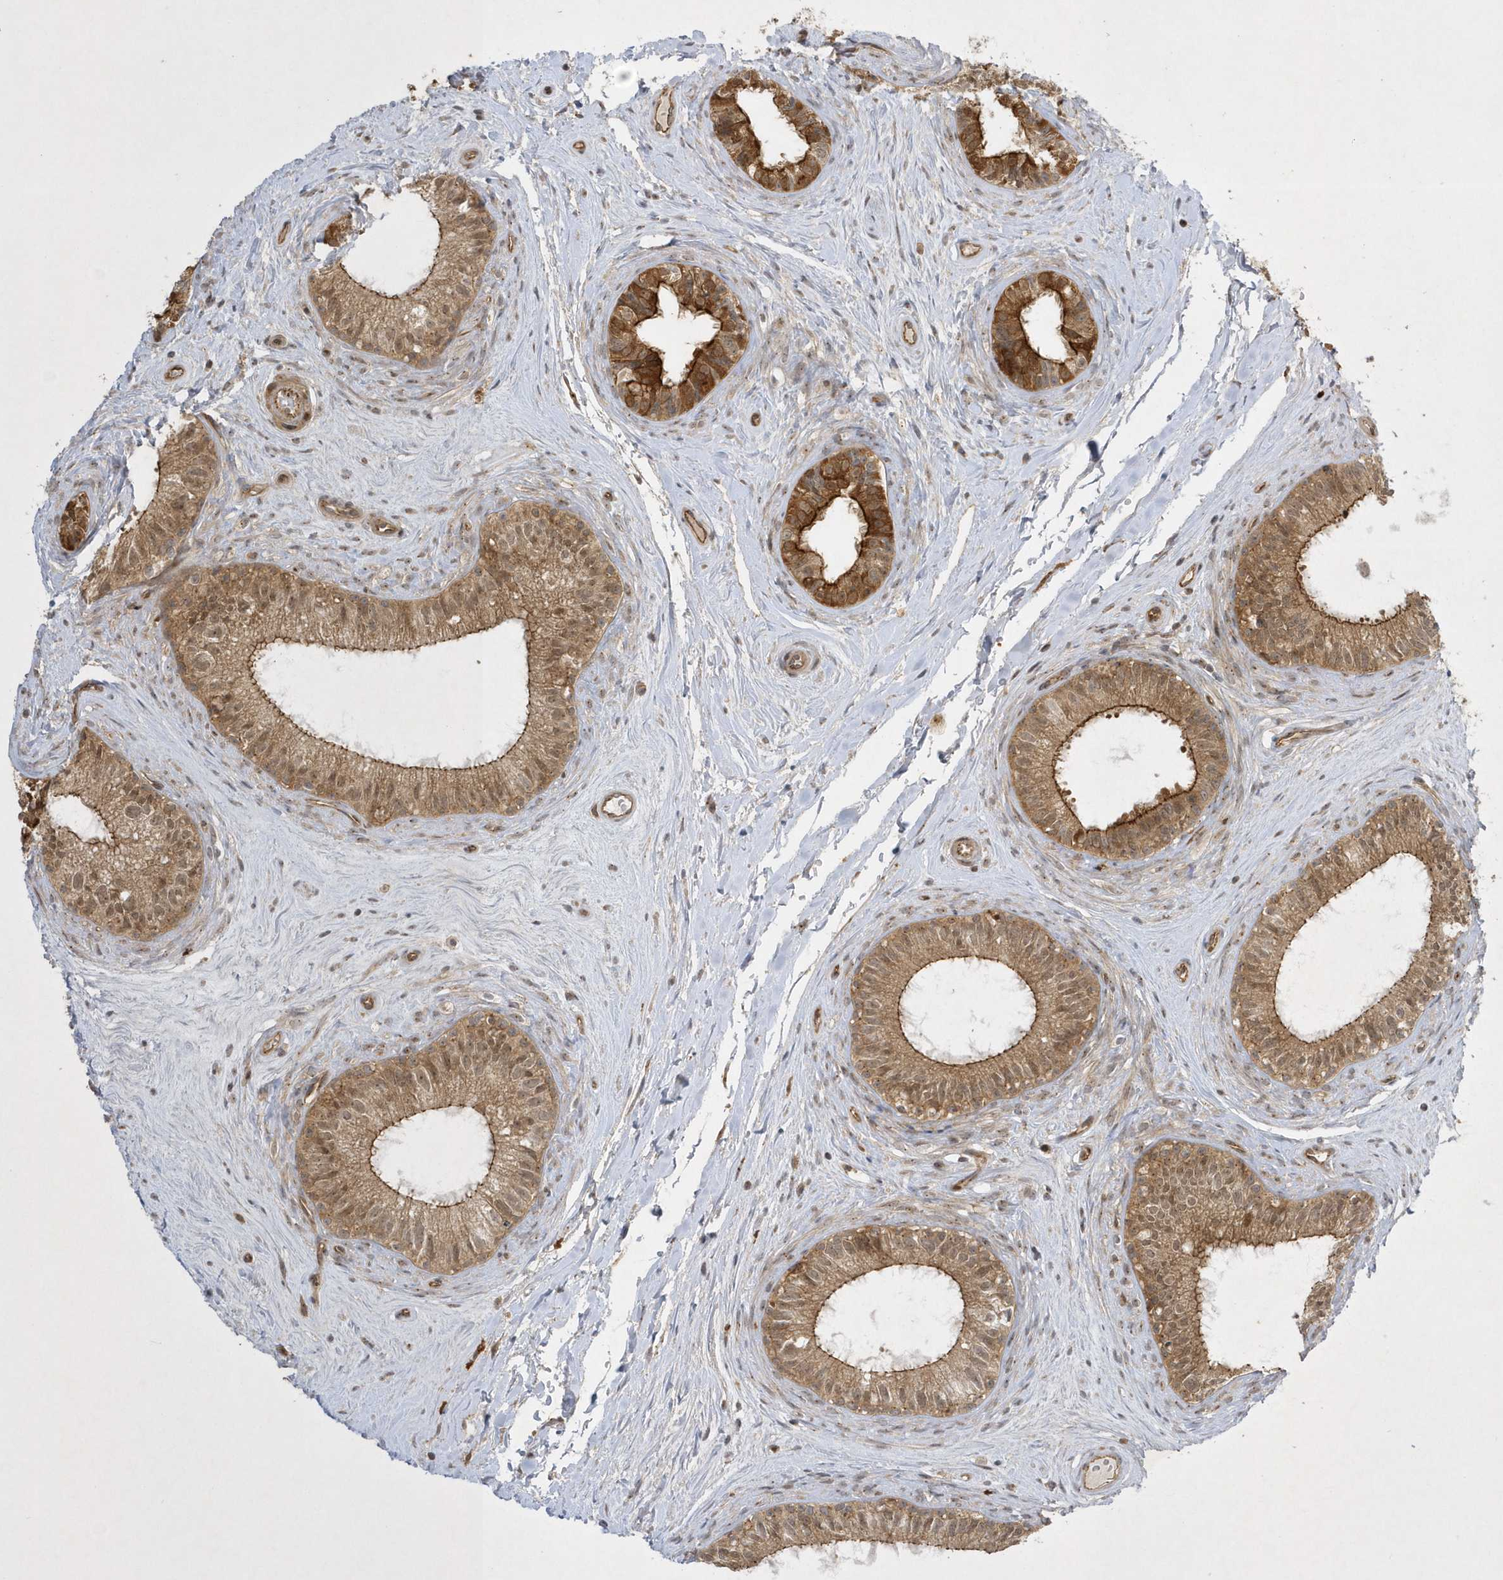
{"staining": {"intensity": "moderate", "quantity": ">75%", "location": "cytoplasmic/membranous,nuclear"}, "tissue": "epididymis", "cell_type": "Glandular cells", "image_type": "normal", "snomed": [{"axis": "morphology", "description": "Normal tissue, NOS"}, {"axis": "topography", "description": "Epididymis"}], "caption": "IHC of normal human epididymis displays medium levels of moderate cytoplasmic/membranous,nuclear staining in approximately >75% of glandular cells.", "gene": "NAF1", "patient": {"sex": "male", "age": 71}}